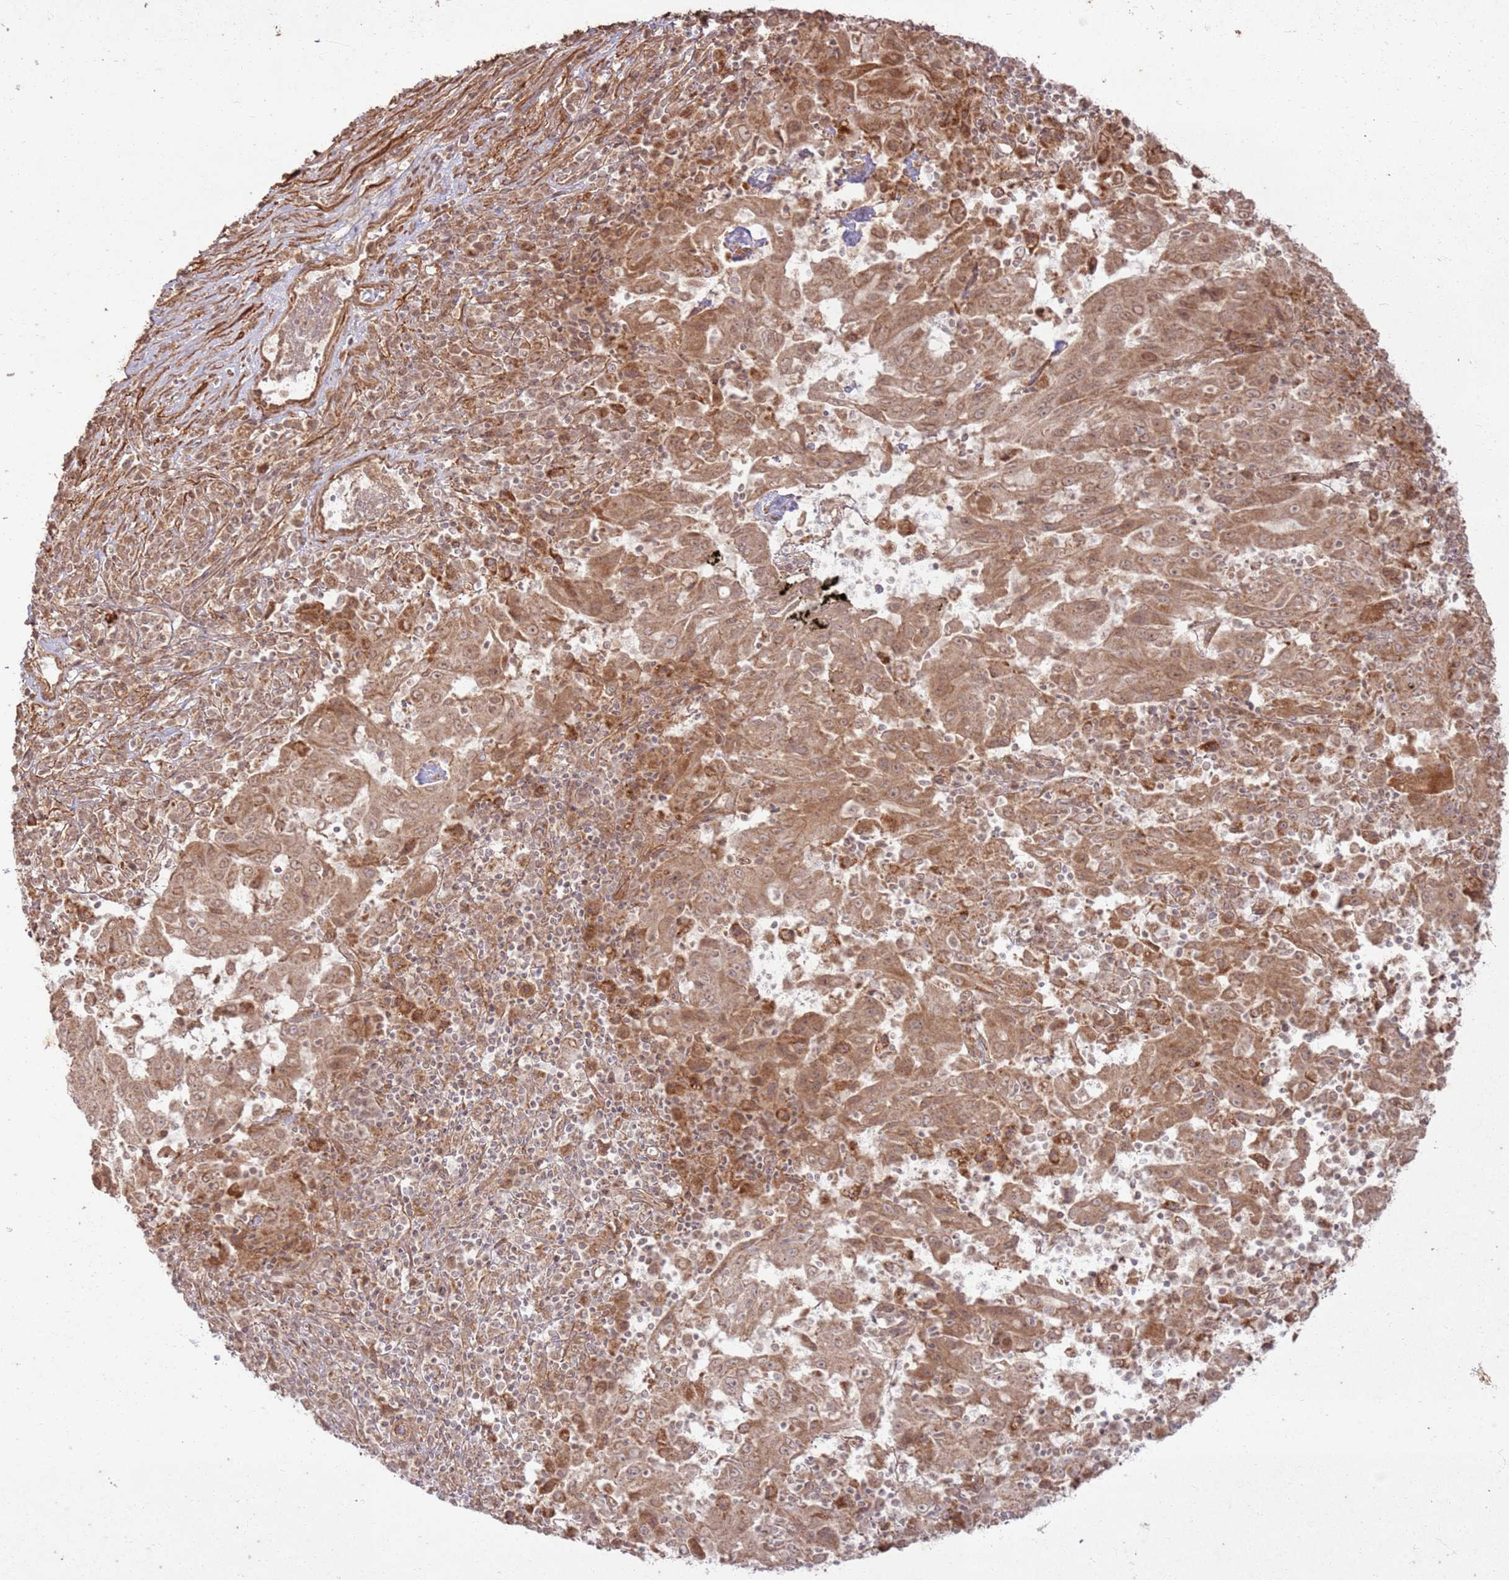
{"staining": {"intensity": "moderate", "quantity": ">75%", "location": "cytoplasmic/membranous,nuclear"}, "tissue": "pancreatic cancer", "cell_type": "Tumor cells", "image_type": "cancer", "snomed": [{"axis": "morphology", "description": "Adenocarcinoma, NOS"}, {"axis": "topography", "description": "Pancreas"}], "caption": "The photomicrograph exhibits a brown stain indicating the presence of a protein in the cytoplasmic/membranous and nuclear of tumor cells in pancreatic cancer (adenocarcinoma).", "gene": "ZNF623", "patient": {"sex": "male", "age": 63}}